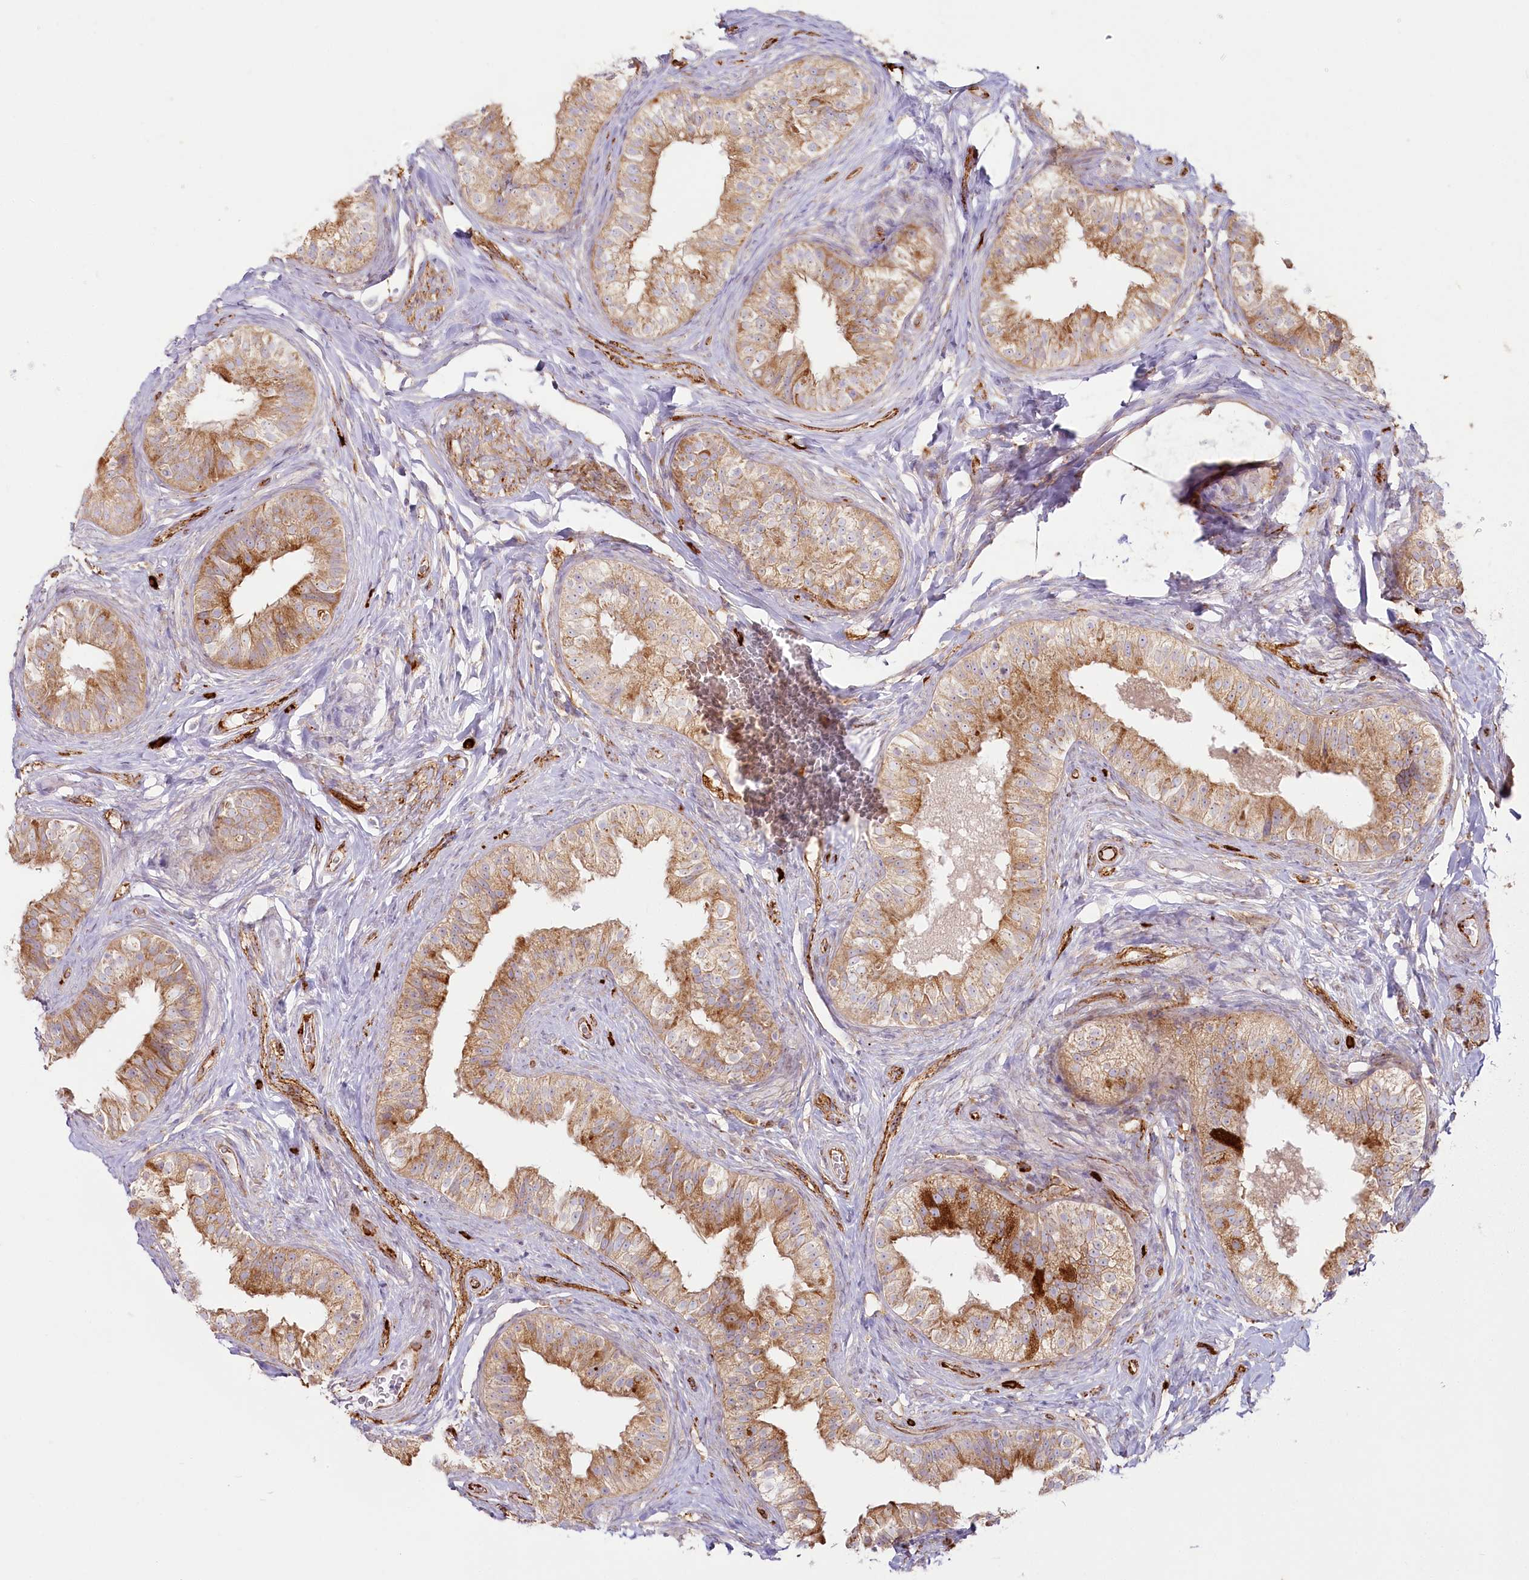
{"staining": {"intensity": "moderate", "quantity": ">75%", "location": "cytoplasmic/membranous"}, "tissue": "epididymis", "cell_type": "Glandular cells", "image_type": "normal", "snomed": [{"axis": "morphology", "description": "Normal tissue, NOS"}, {"axis": "topography", "description": "Epididymis"}], "caption": "The image reveals immunohistochemical staining of normal epididymis. There is moderate cytoplasmic/membranous staining is appreciated in about >75% of glandular cells.", "gene": "HARS2", "patient": {"sex": "male", "age": 49}}